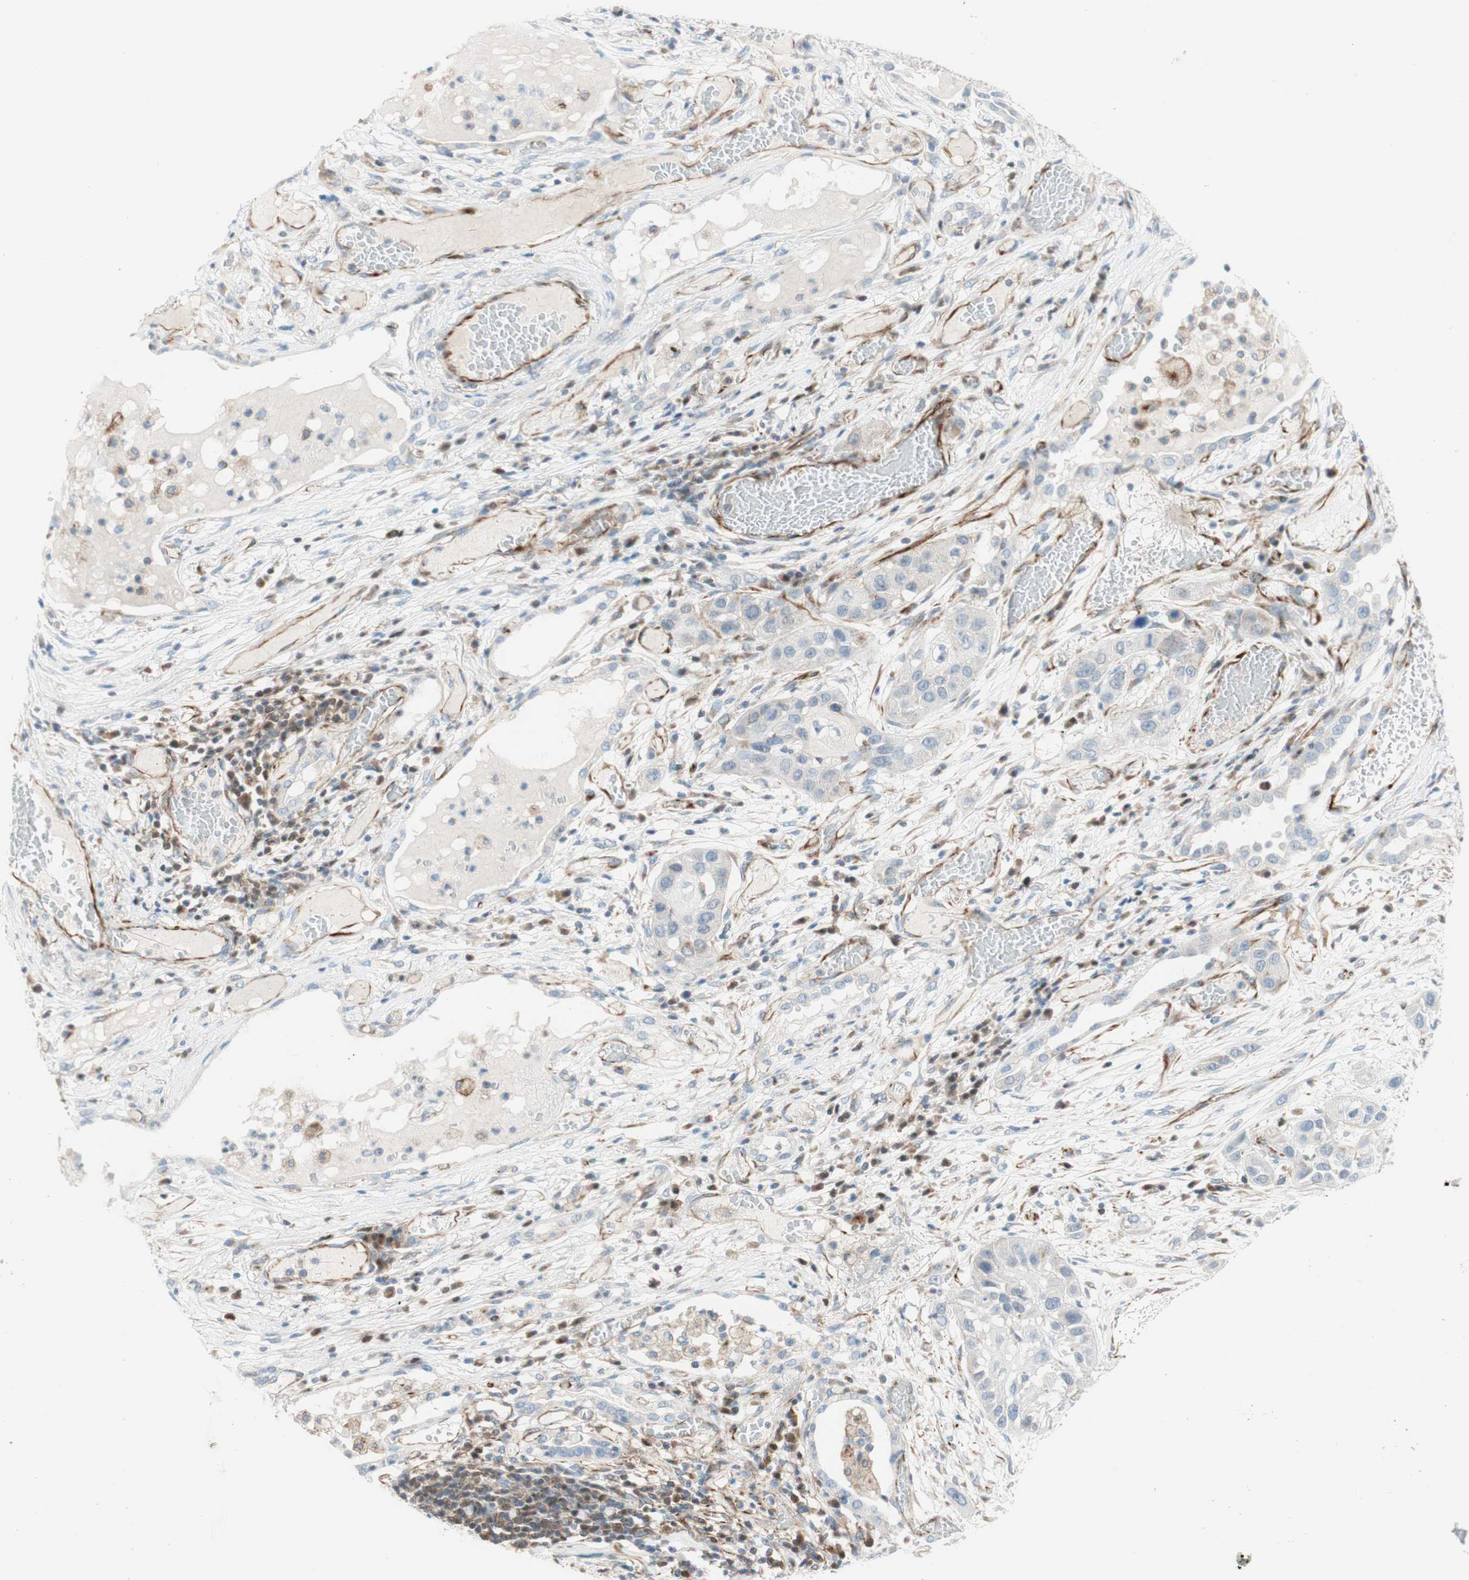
{"staining": {"intensity": "negative", "quantity": "none", "location": "none"}, "tissue": "lung cancer", "cell_type": "Tumor cells", "image_type": "cancer", "snomed": [{"axis": "morphology", "description": "Squamous cell carcinoma, NOS"}, {"axis": "topography", "description": "Lung"}], "caption": "Tumor cells show no significant protein expression in lung squamous cell carcinoma. (Brightfield microscopy of DAB (3,3'-diaminobenzidine) immunohistochemistry at high magnification).", "gene": "POU2AF1", "patient": {"sex": "male", "age": 71}}